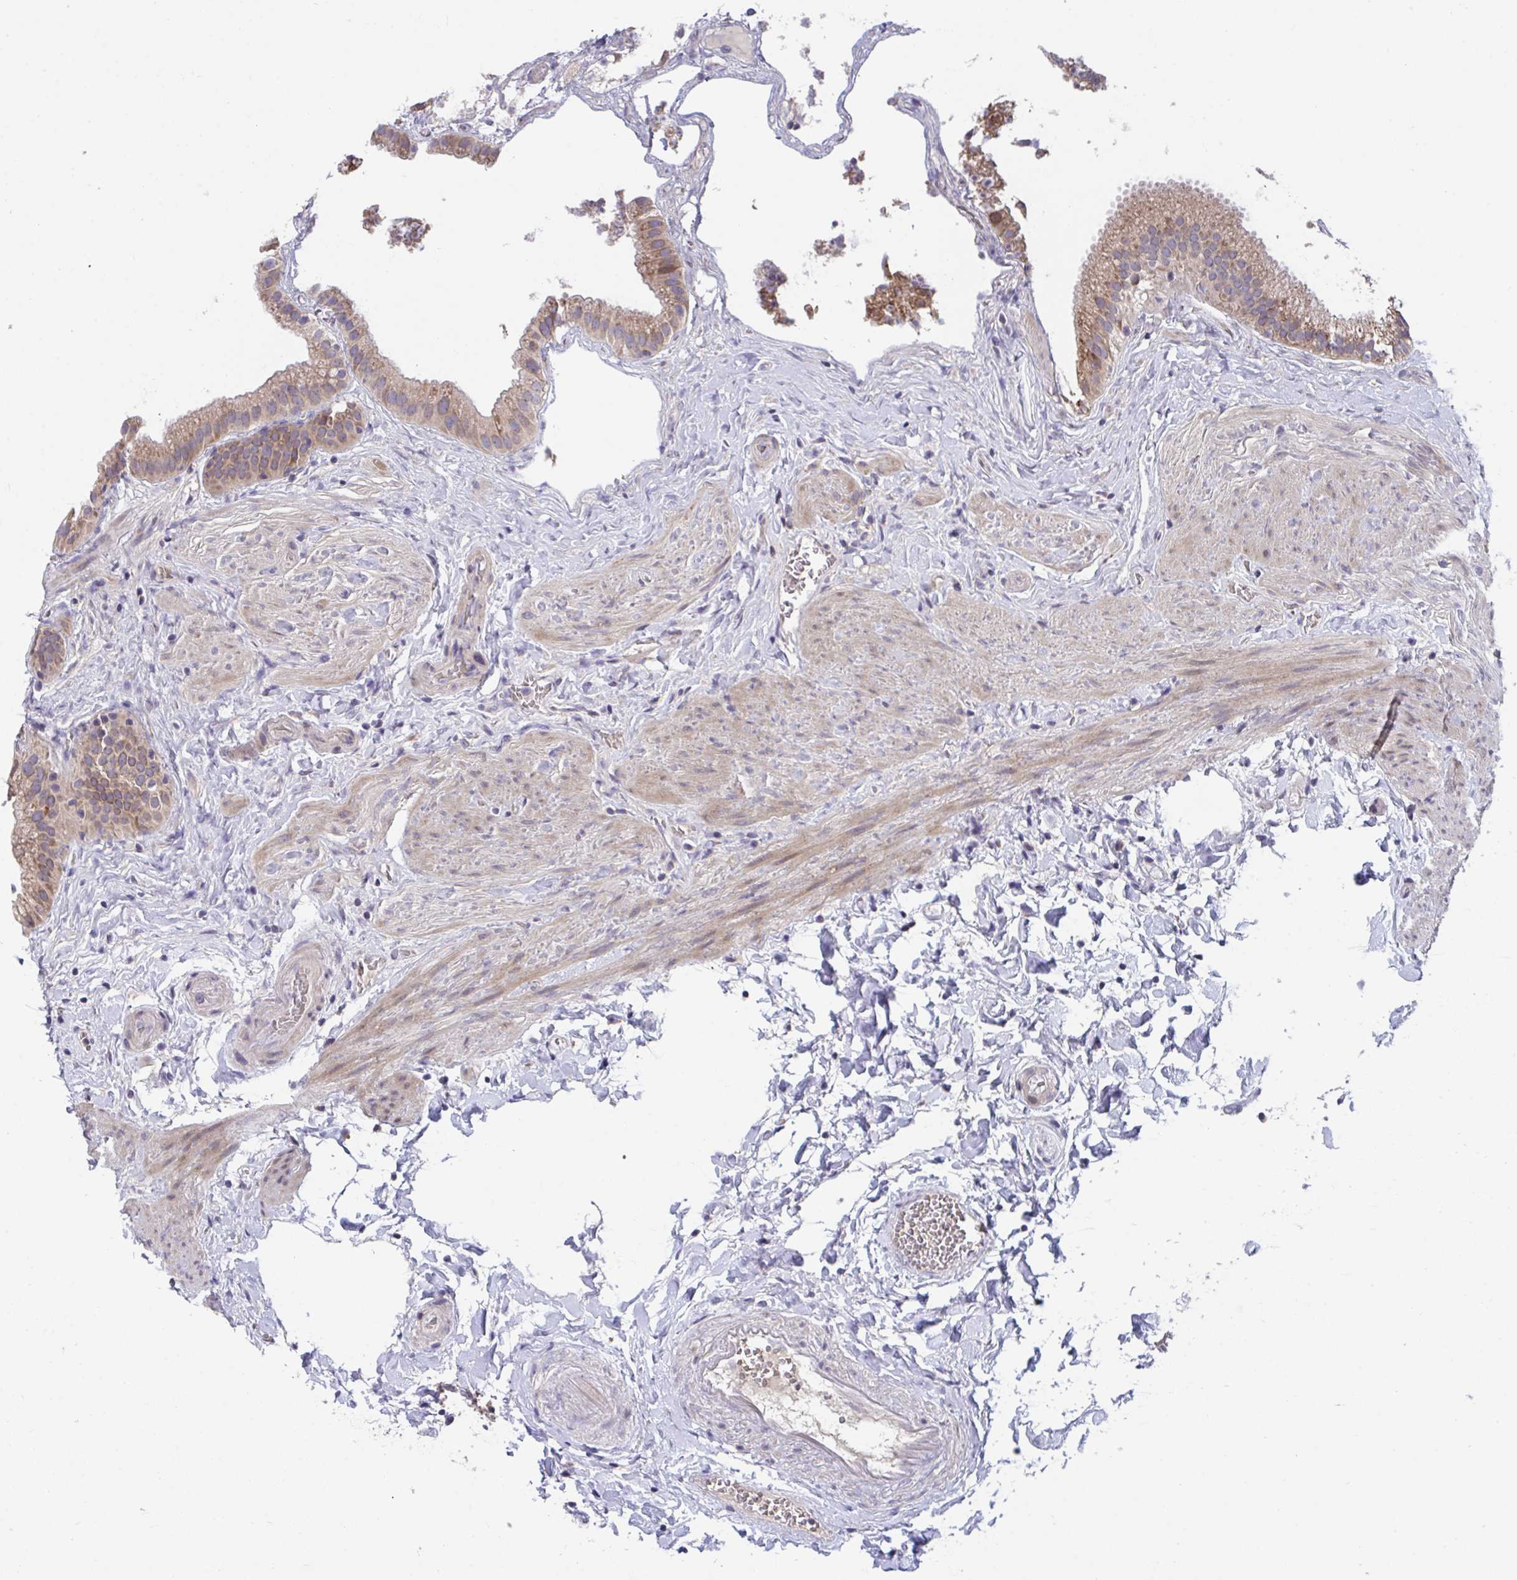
{"staining": {"intensity": "moderate", "quantity": ">75%", "location": "cytoplasmic/membranous"}, "tissue": "gallbladder", "cell_type": "Glandular cells", "image_type": "normal", "snomed": [{"axis": "morphology", "description": "Normal tissue, NOS"}, {"axis": "topography", "description": "Gallbladder"}], "caption": "Moderate cytoplasmic/membranous positivity for a protein is present in approximately >75% of glandular cells of unremarkable gallbladder using immunohistochemistry.", "gene": "SUSD4", "patient": {"sex": "female", "age": 63}}